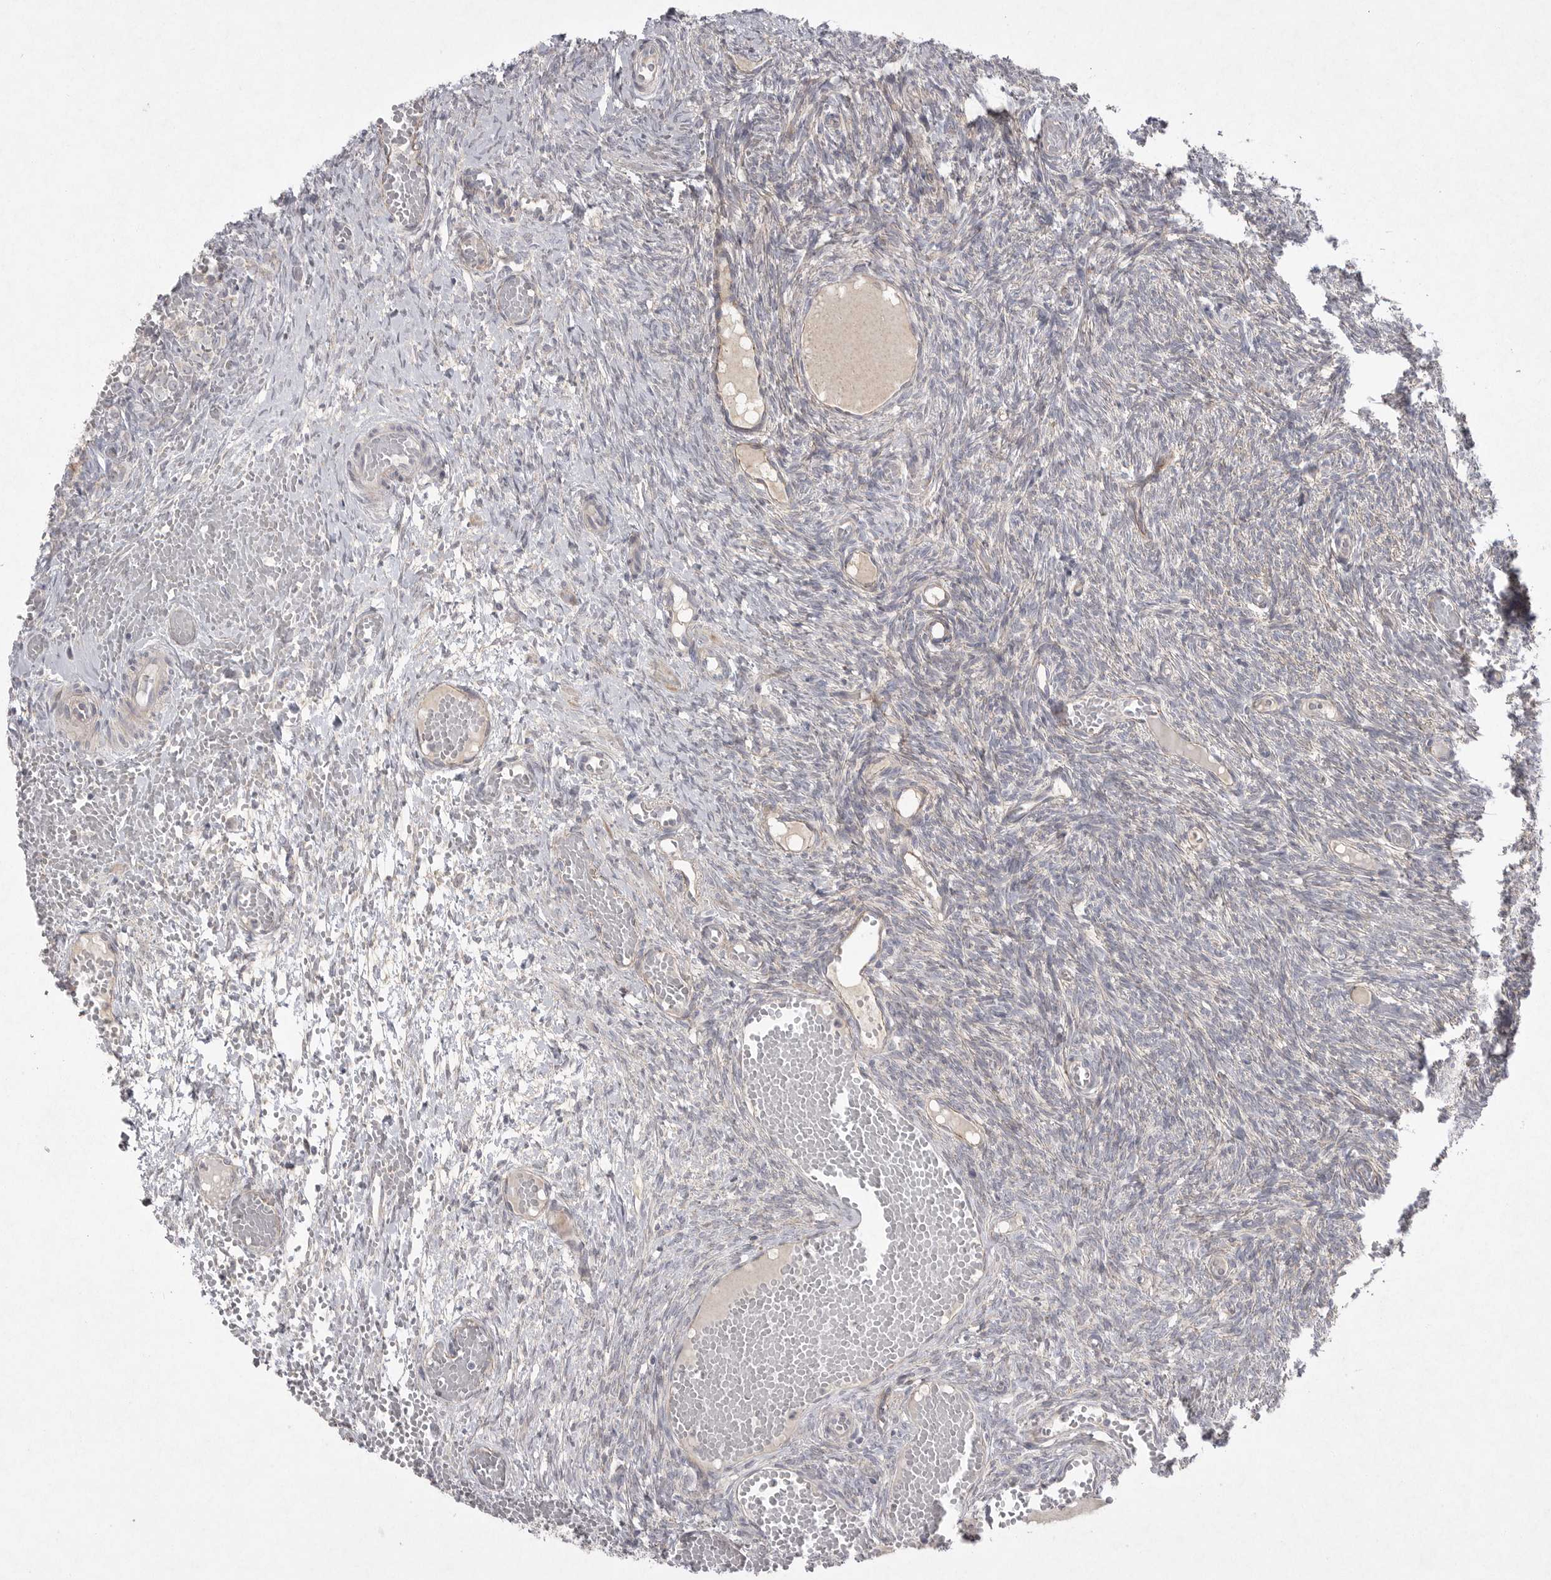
{"staining": {"intensity": "negative", "quantity": "none", "location": "none"}, "tissue": "ovary", "cell_type": "Follicle cells", "image_type": "normal", "snomed": [{"axis": "morphology", "description": "Adenocarcinoma, NOS"}, {"axis": "topography", "description": "Endometrium"}], "caption": "An immunohistochemistry histopathology image of benign ovary is shown. There is no staining in follicle cells of ovary. The staining was performed using DAB (3,3'-diaminobenzidine) to visualize the protein expression in brown, while the nuclei were stained in blue with hematoxylin (Magnification: 20x).", "gene": "VANGL2", "patient": {"sex": "female", "age": 32}}